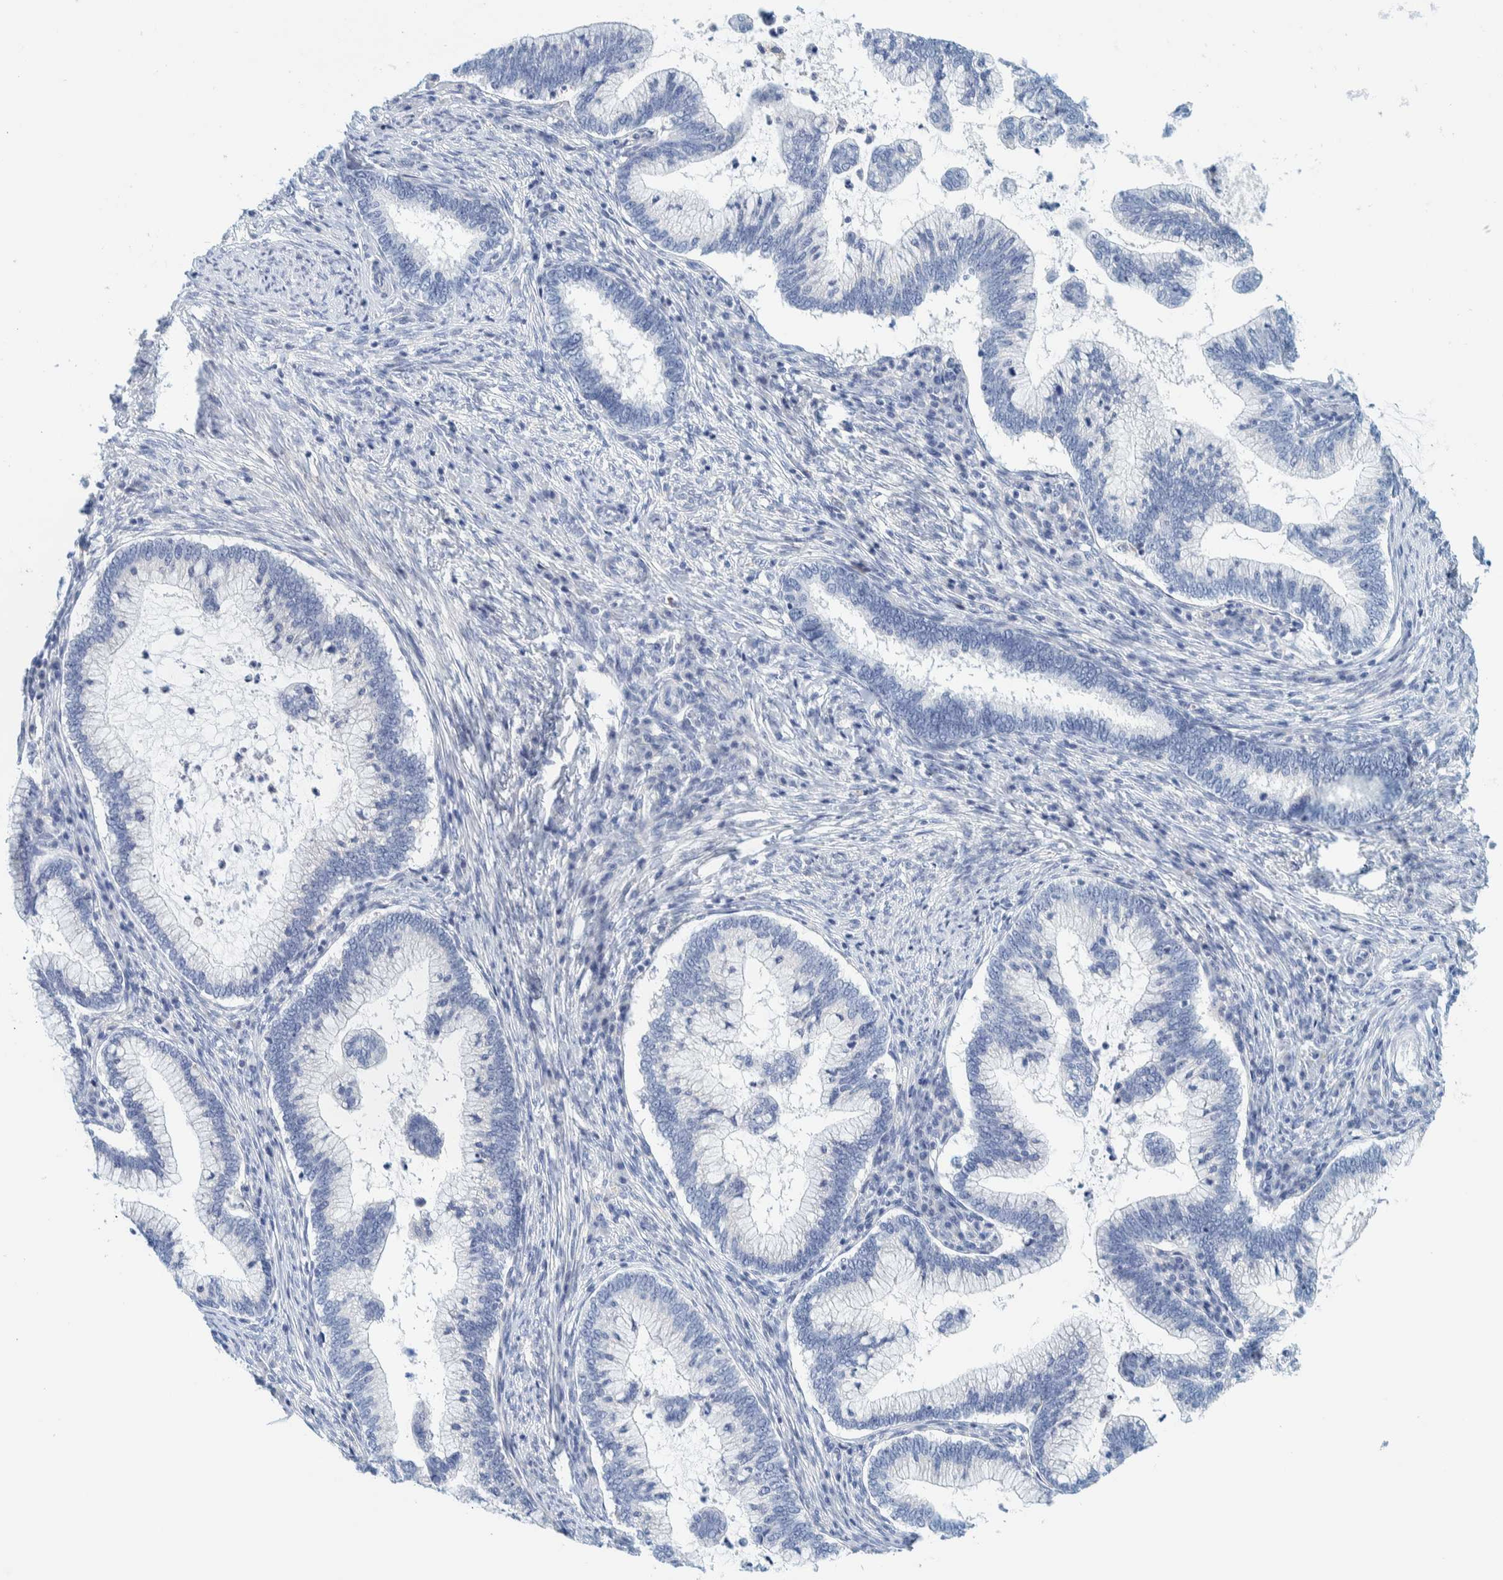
{"staining": {"intensity": "negative", "quantity": "none", "location": "none"}, "tissue": "cervical cancer", "cell_type": "Tumor cells", "image_type": "cancer", "snomed": [{"axis": "morphology", "description": "Adenocarcinoma, NOS"}, {"axis": "topography", "description": "Cervix"}], "caption": "Tumor cells are negative for brown protein staining in cervical cancer (adenocarcinoma).", "gene": "MOG", "patient": {"sex": "female", "age": 36}}